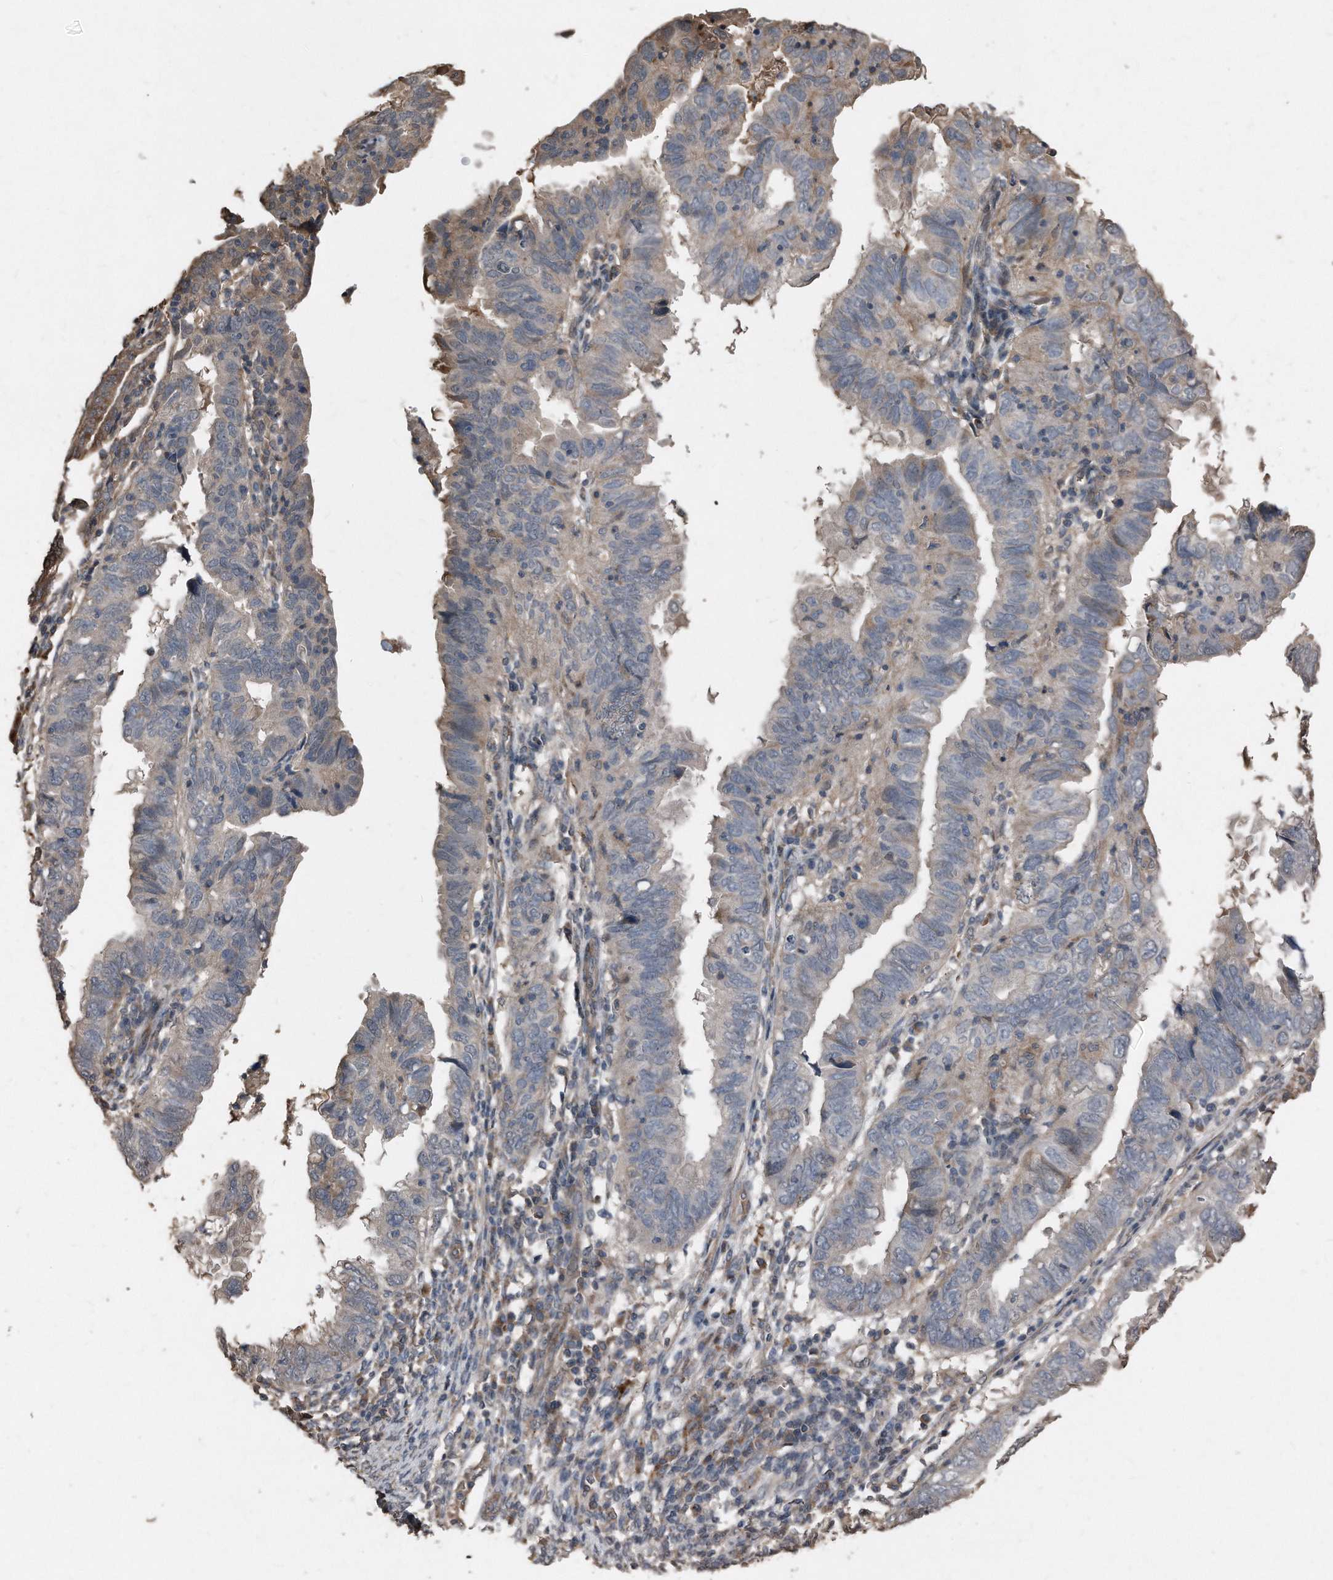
{"staining": {"intensity": "weak", "quantity": "<25%", "location": "cytoplasmic/membranous"}, "tissue": "endometrial cancer", "cell_type": "Tumor cells", "image_type": "cancer", "snomed": [{"axis": "morphology", "description": "Adenocarcinoma, NOS"}, {"axis": "topography", "description": "Uterus"}], "caption": "A high-resolution image shows IHC staining of endometrial adenocarcinoma, which shows no significant staining in tumor cells.", "gene": "ANKRD10", "patient": {"sex": "female", "age": 77}}